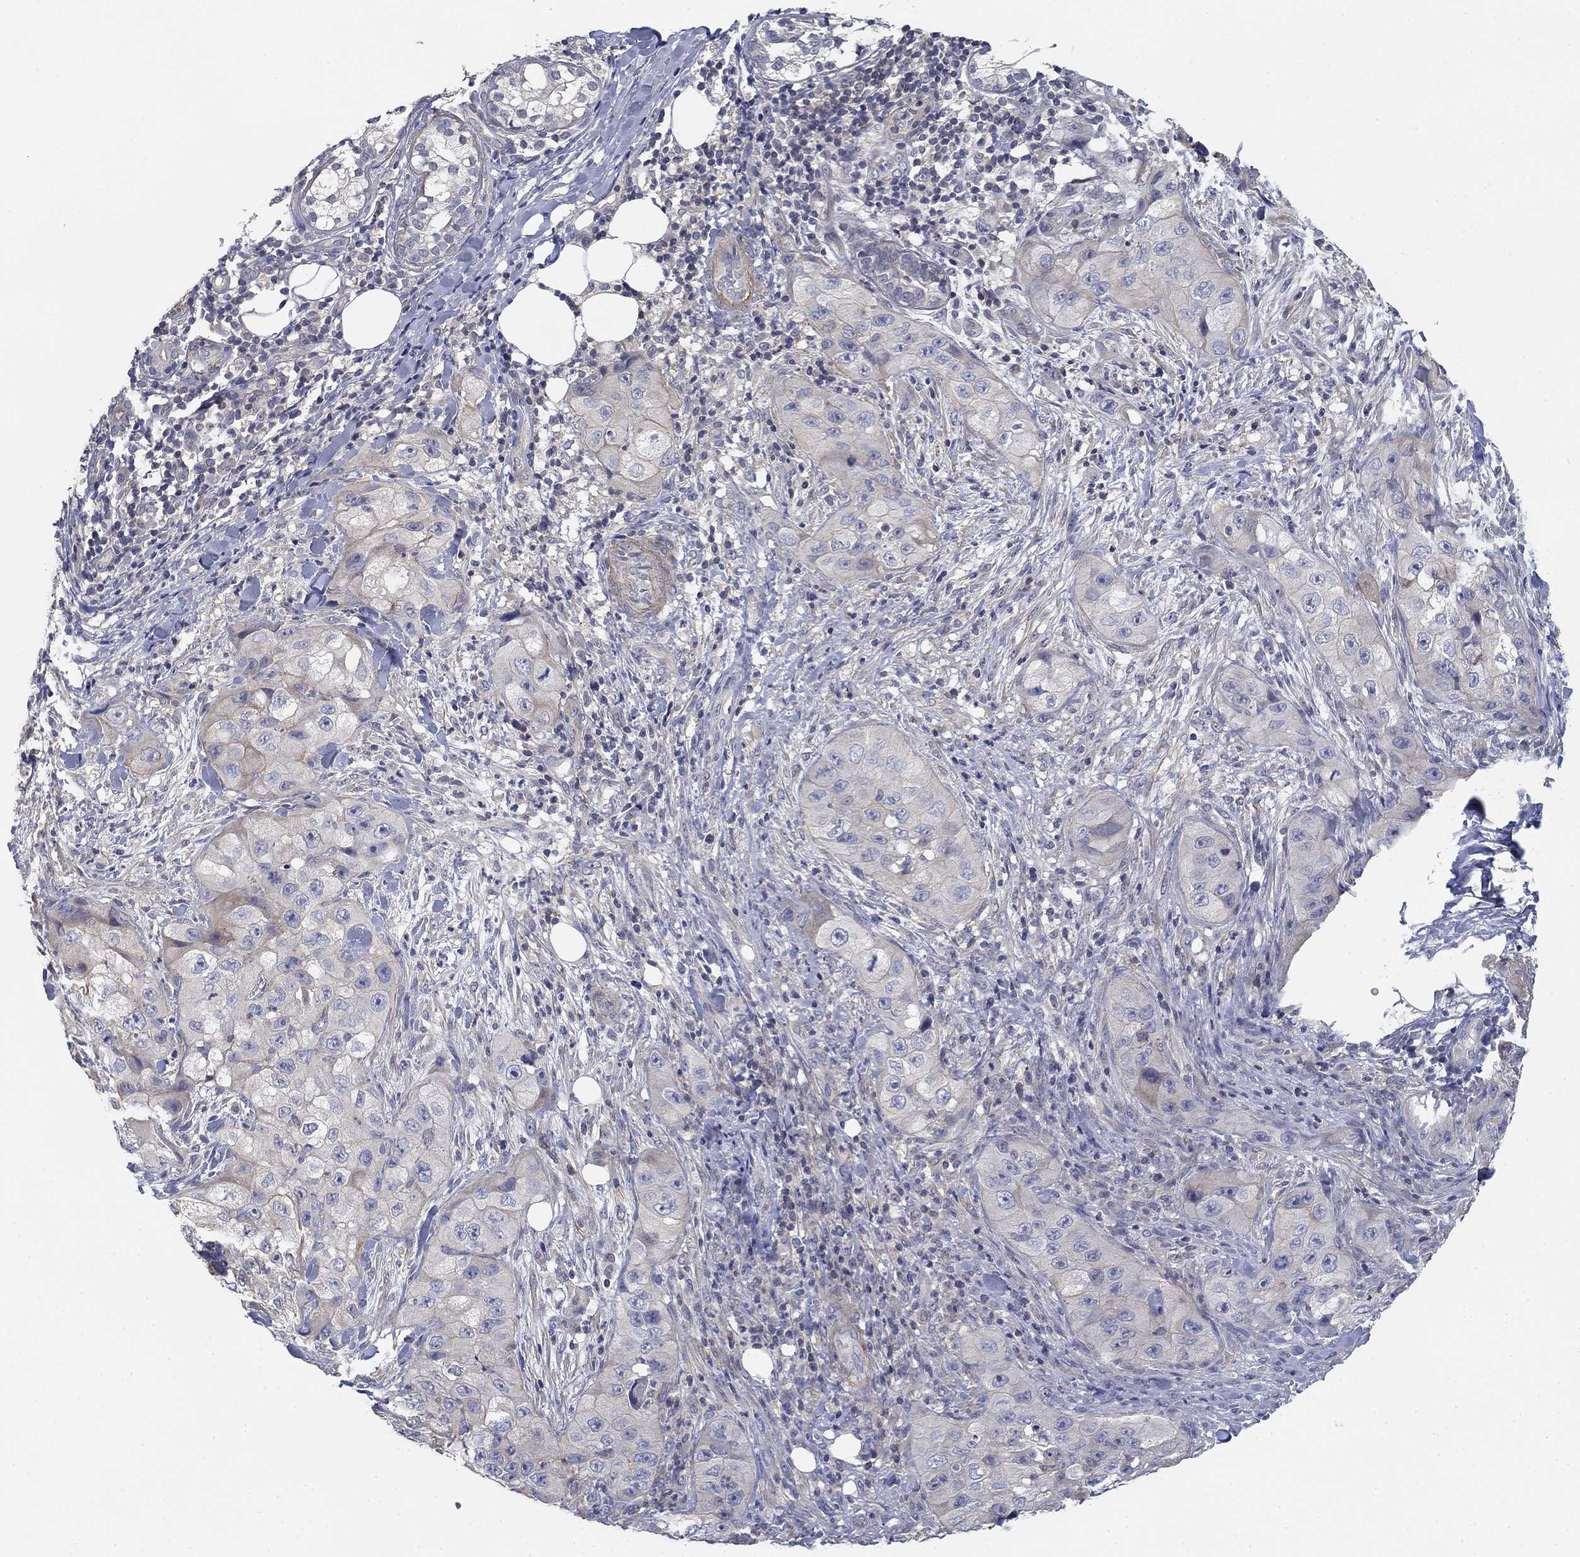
{"staining": {"intensity": "negative", "quantity": "none", "location": "none"}, "tissue": "skin cancer", "cell_type": "Tumor cells", "image_type": "cancer", "snomed": [{"axis": "morphology", "description": "Squamous cell carcinoma, NOS"}, {"axis": "topography", "description": "Skin"}, {"axis": "topography", "description": "Subcutis"}], "caption": "Tumor cells show no significant protein positivity in squamous cell carcinoma (skin). Nuclei are stained in blue.", "gene": "GRK7", "patient": {"sex": "male", "age": 73}}